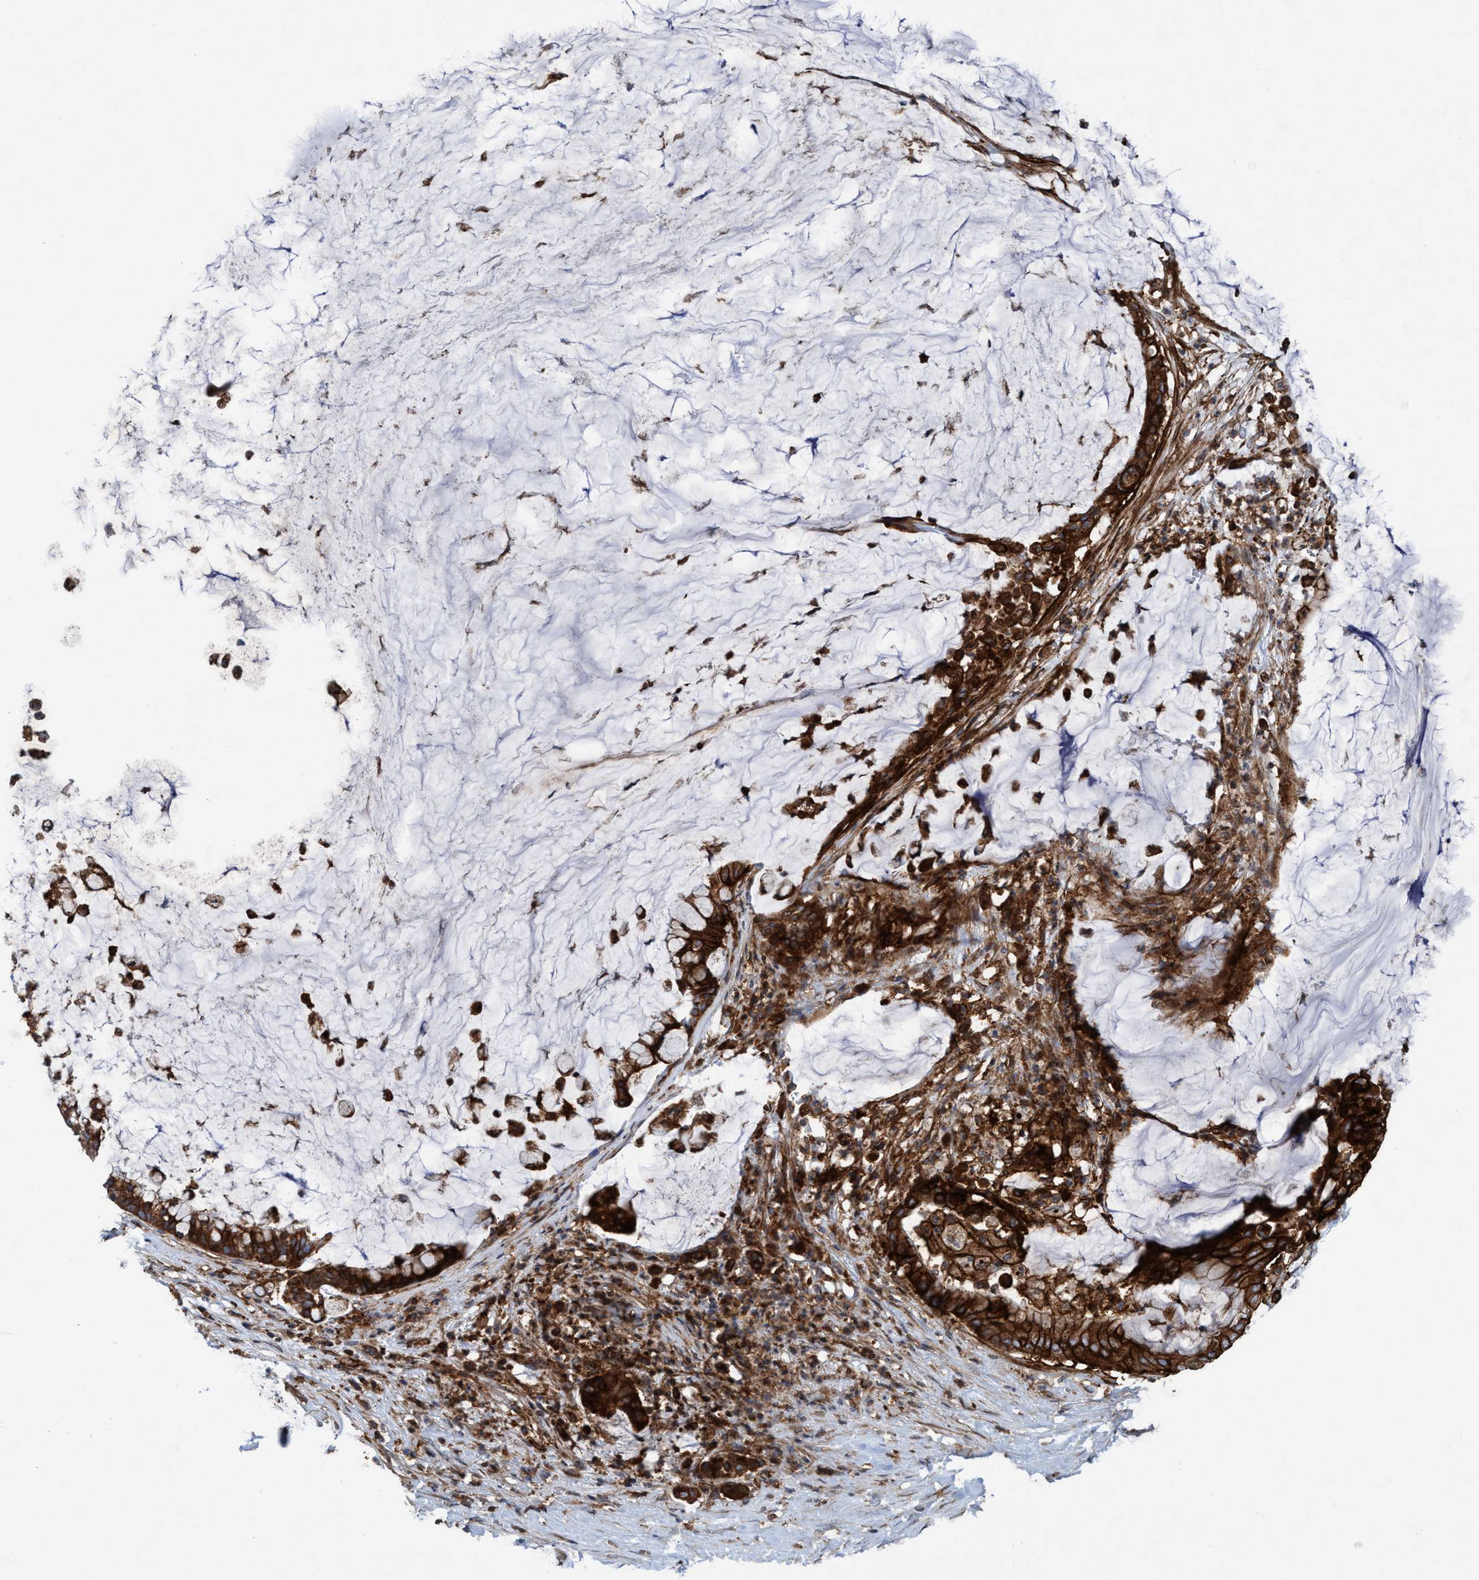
{"staining": {"intensity": "strong", "quantity": ">75%", "location": "cytoplasmic/membranous"}, "tissue": "pancreatic cancer", "cell_type": "Tumor cells", "image_type": "cancer", "snomed": [{"axis": "morphology", "description": "Adenocarcinoma, NOS"}, {"axis": "topography", "description": "Pancreas"}], "caption": "Pancreatic cancer stained for a protein reveals strong cytoplasmic/membranous positivity in tumor cells.", "gene": "SLC16A3", "patient": {"sex": "male", "age": 41}}